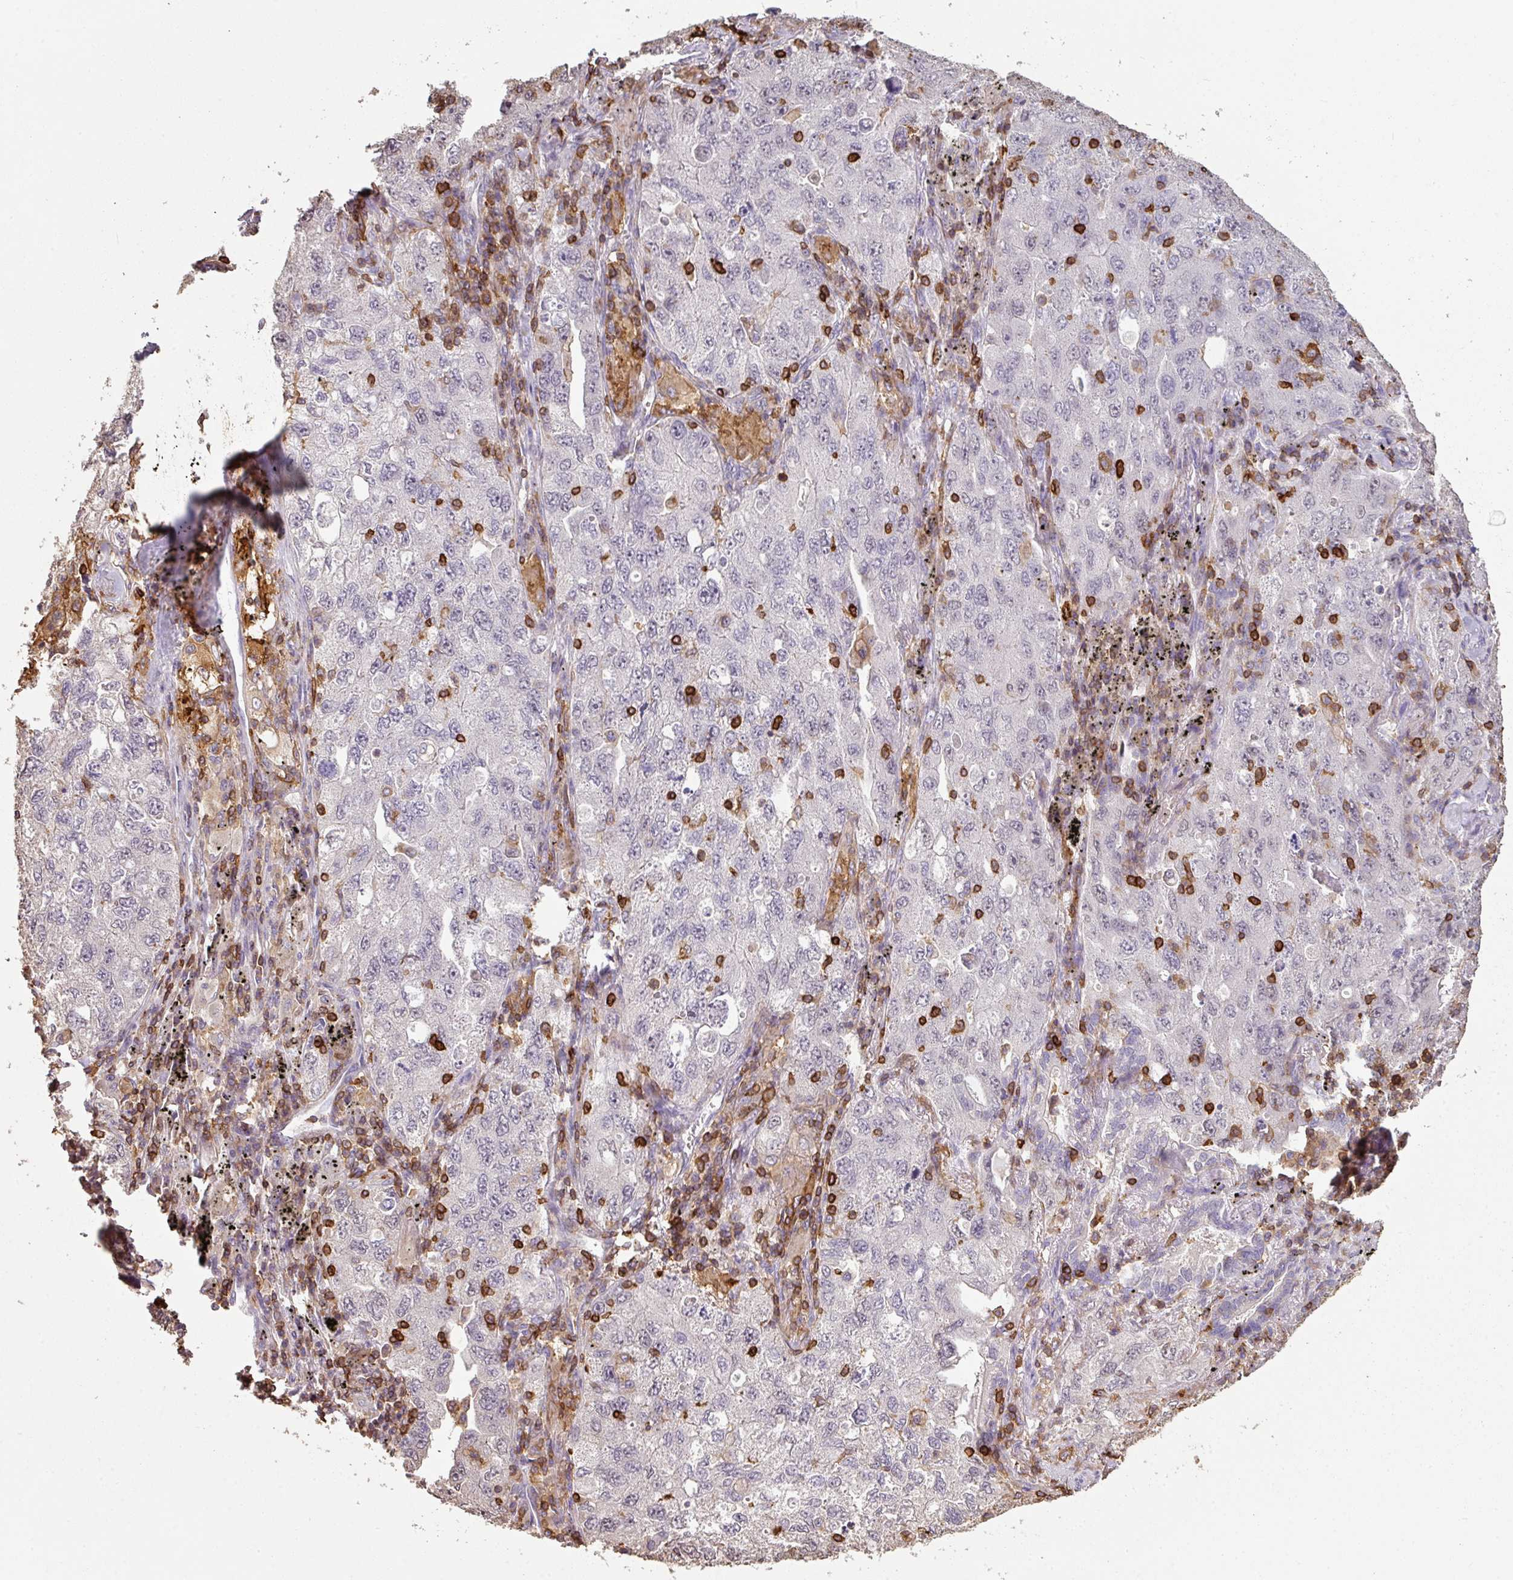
{"staining": {"intensity": "negative", "quantity": "none", "location": "none"}, "tissue": "lung cancer", "cell_type": "Tumor cells", "image_type": "cancer", "snomed": [{"axis": "morphology", "description": "Adenocarcinoma, NOS"}, {"axis": "topography", "description": "Lung"}], "caption": "A high-resolution histopathology image shows immunohistochemistry (IHC) staining of adenocarcinoma (lung), which demonstrates no significant expression in tumor cells.", "gene": "OLFML2B", "patient": {"sex": "female", "age": 57}}